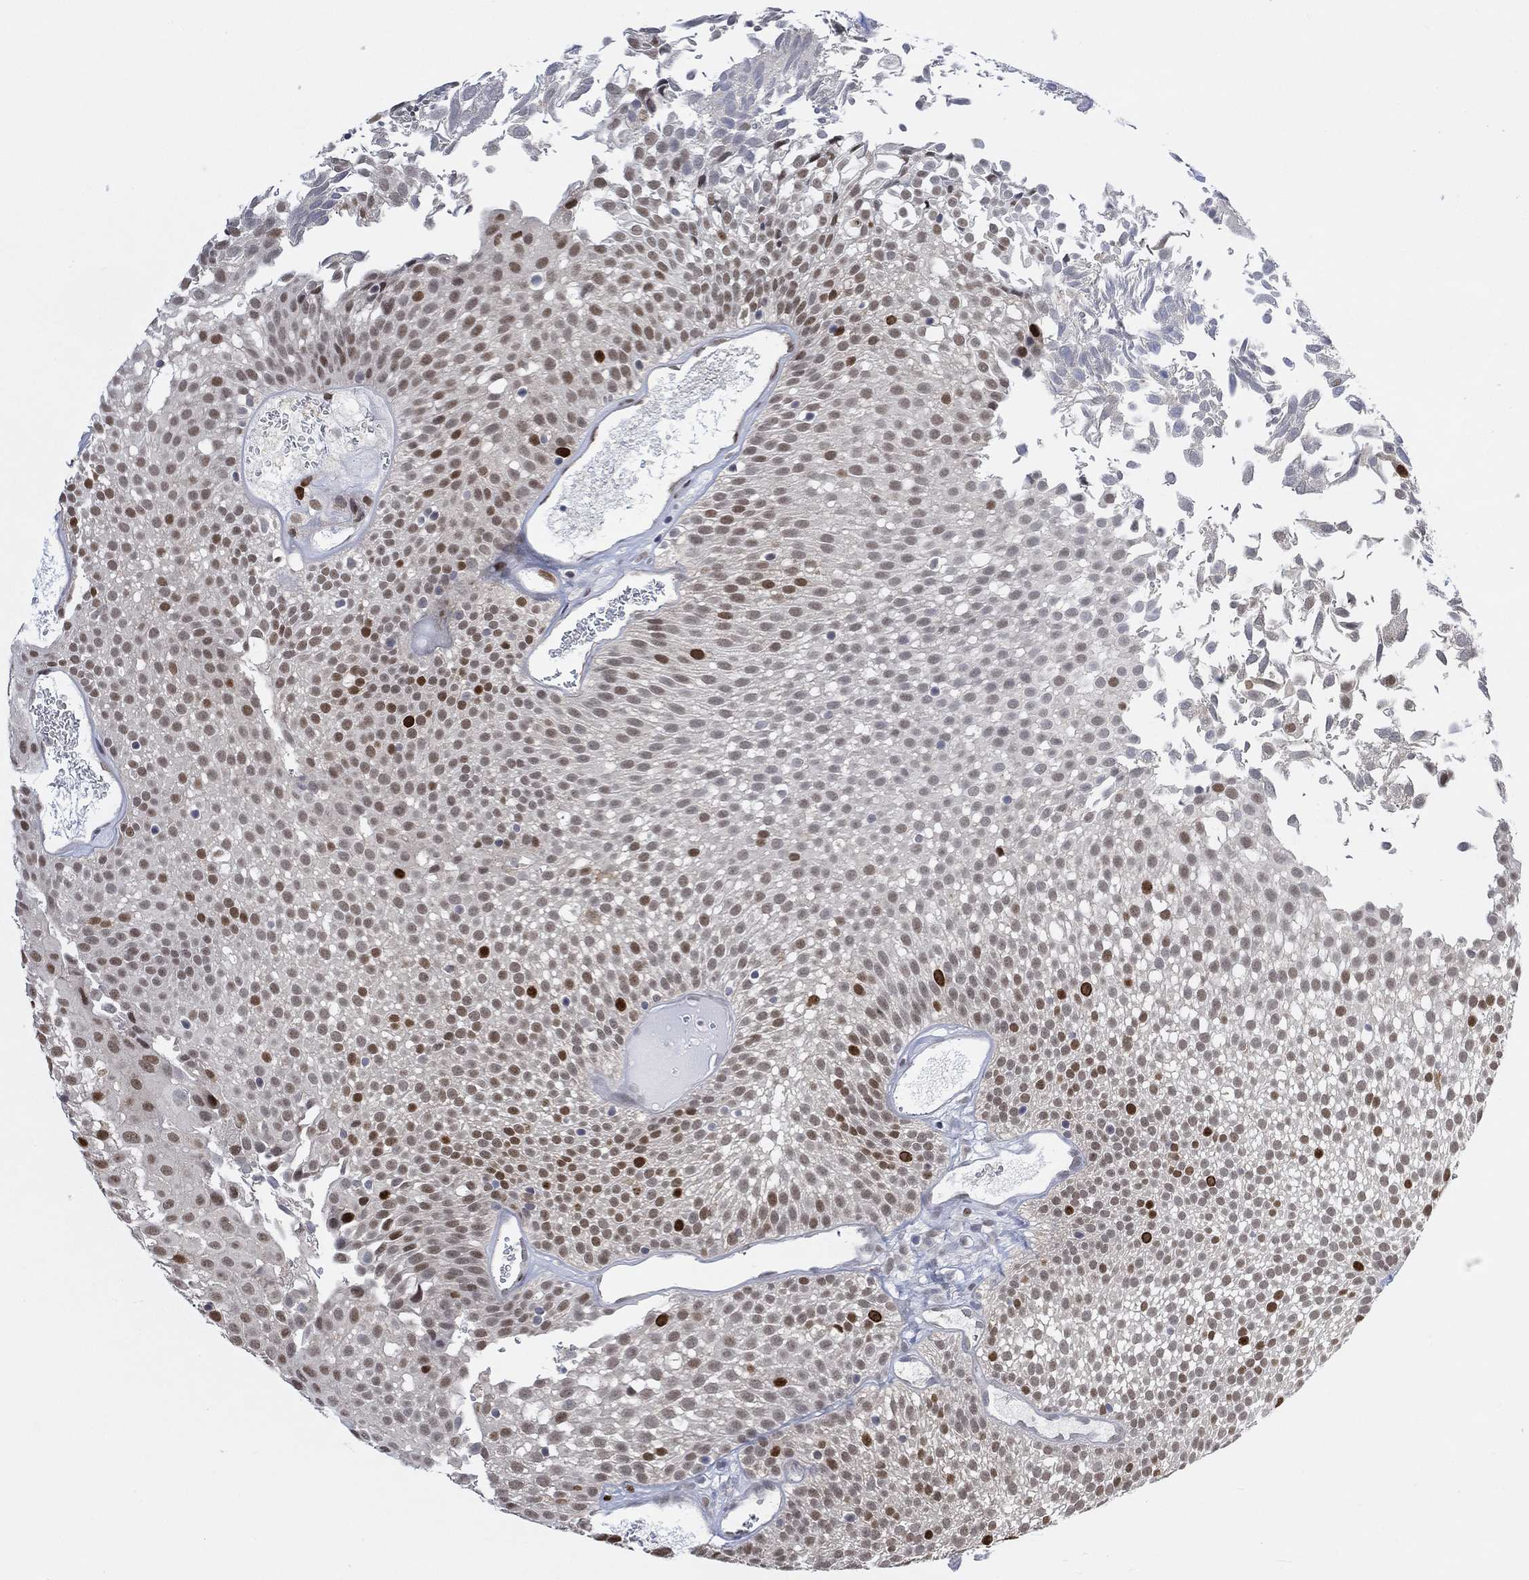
{"staining": {"intensity": "strong", "quantity": "<25%", "location": "nuclear"}, "tissue": "urothelial cancer", "cell_type": "Tumor cells", "image_type": "cancer", "snomed": [{"axis": "morphology", "description": "Urothelial carcinoma, Low grade"}, {"axis": "topography", "description": "Urinary bladder"}], "caption": "Strong nuclear protein expression is appreciated in about <25% of tumor cells in urothelial cancer.", "gene": "RAD54L2", "patient": {"sex": "male", "age": 52}}